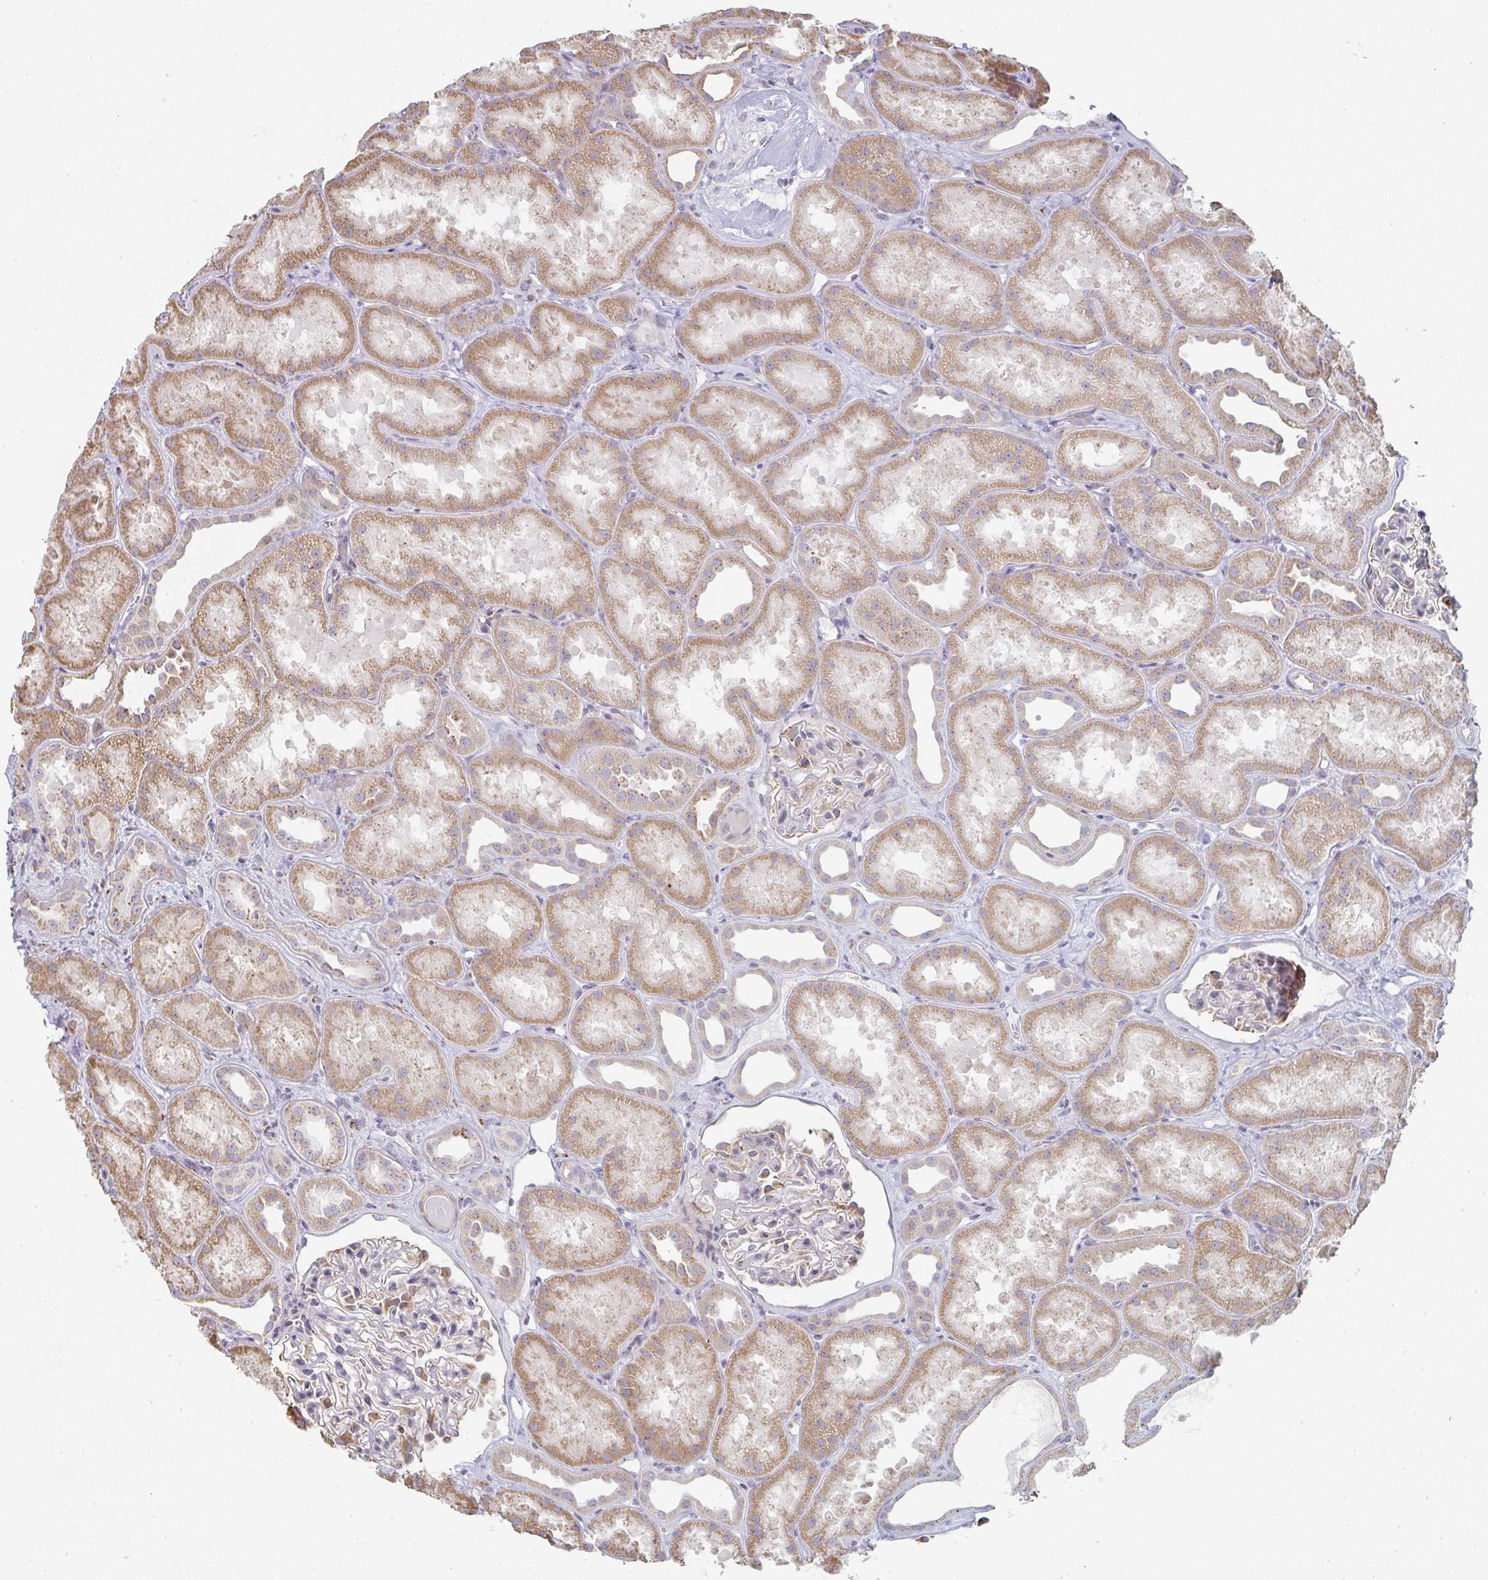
{"staining": {"intensity": "negative", "quantity": "none", "location": "none"}, "tissue": "kidney", "cell_type": "Cells in glomeruli", "image_type": "normal", "snomed": [{"axis": "morphology", "description": "Normal tissue, NOS"}, {"axis": "topography", "description": "Kidney"}], "caption": "Cells in glomeruli are negative for protein expression in unremarkable human kidney. The staining is performed using DAB brown chromogen with nuclei counter-stained in using hematoxylin.", "gene": "ZNF526", "patient": {"sex": "male", "age": 61}}